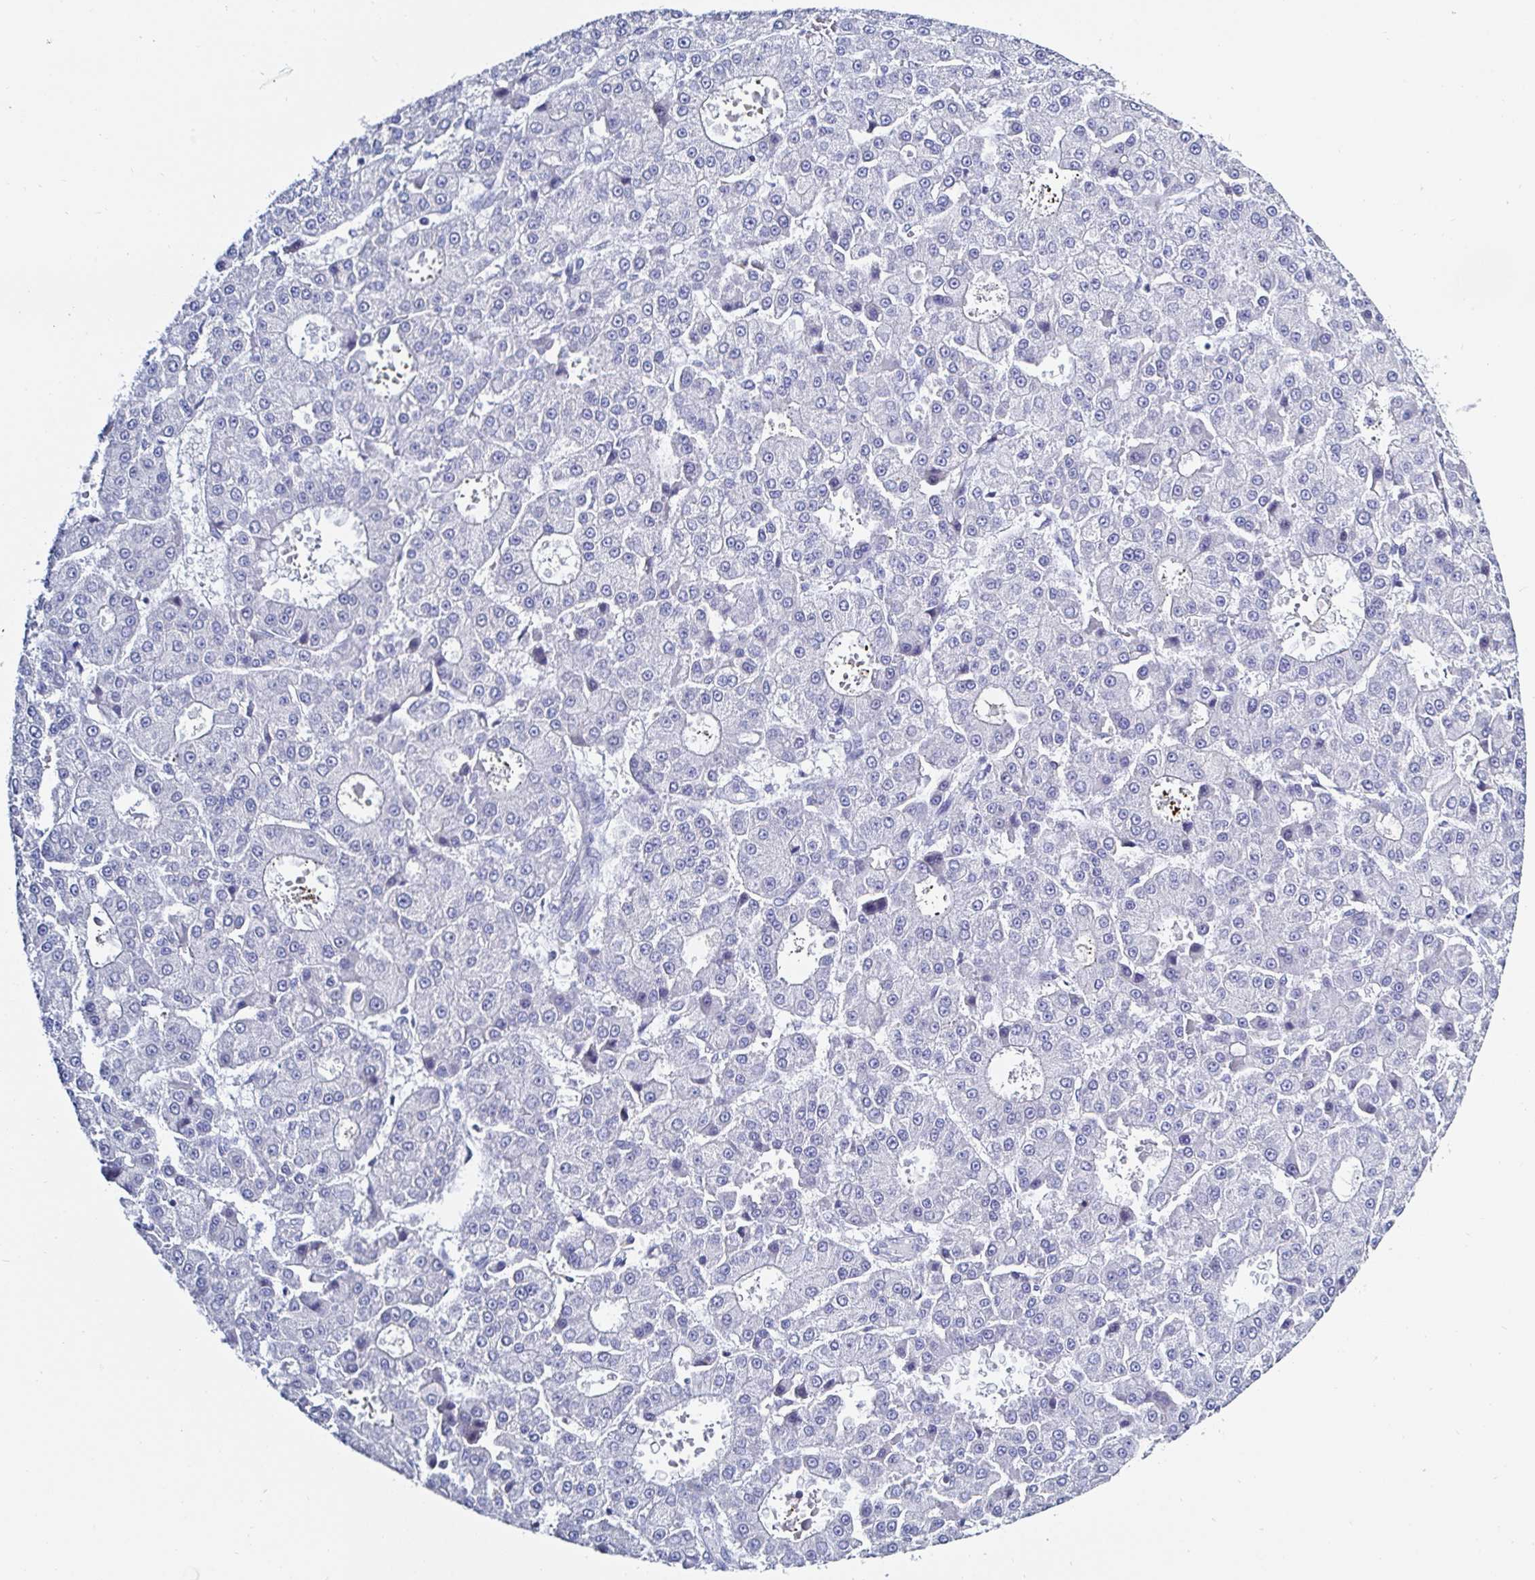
{"staining": {"intensity": "negative", "quantity": "none", "location": "none"}, "tissue": "liver cancer", "cell_type": "Tumor cells", "image_type": "cancer", "snomed": [{"axis": "morphology", "description": "Carcinoma, Hepatocellular, NOS"}, {"axis": "topography", "description": "Liver"}], "caption": "The IHC histopathology image has no significant staining in tumor cells of liver cancer tissue.", "gene": "OR10K1", "patient": {"sex": "male", "age": 70}}